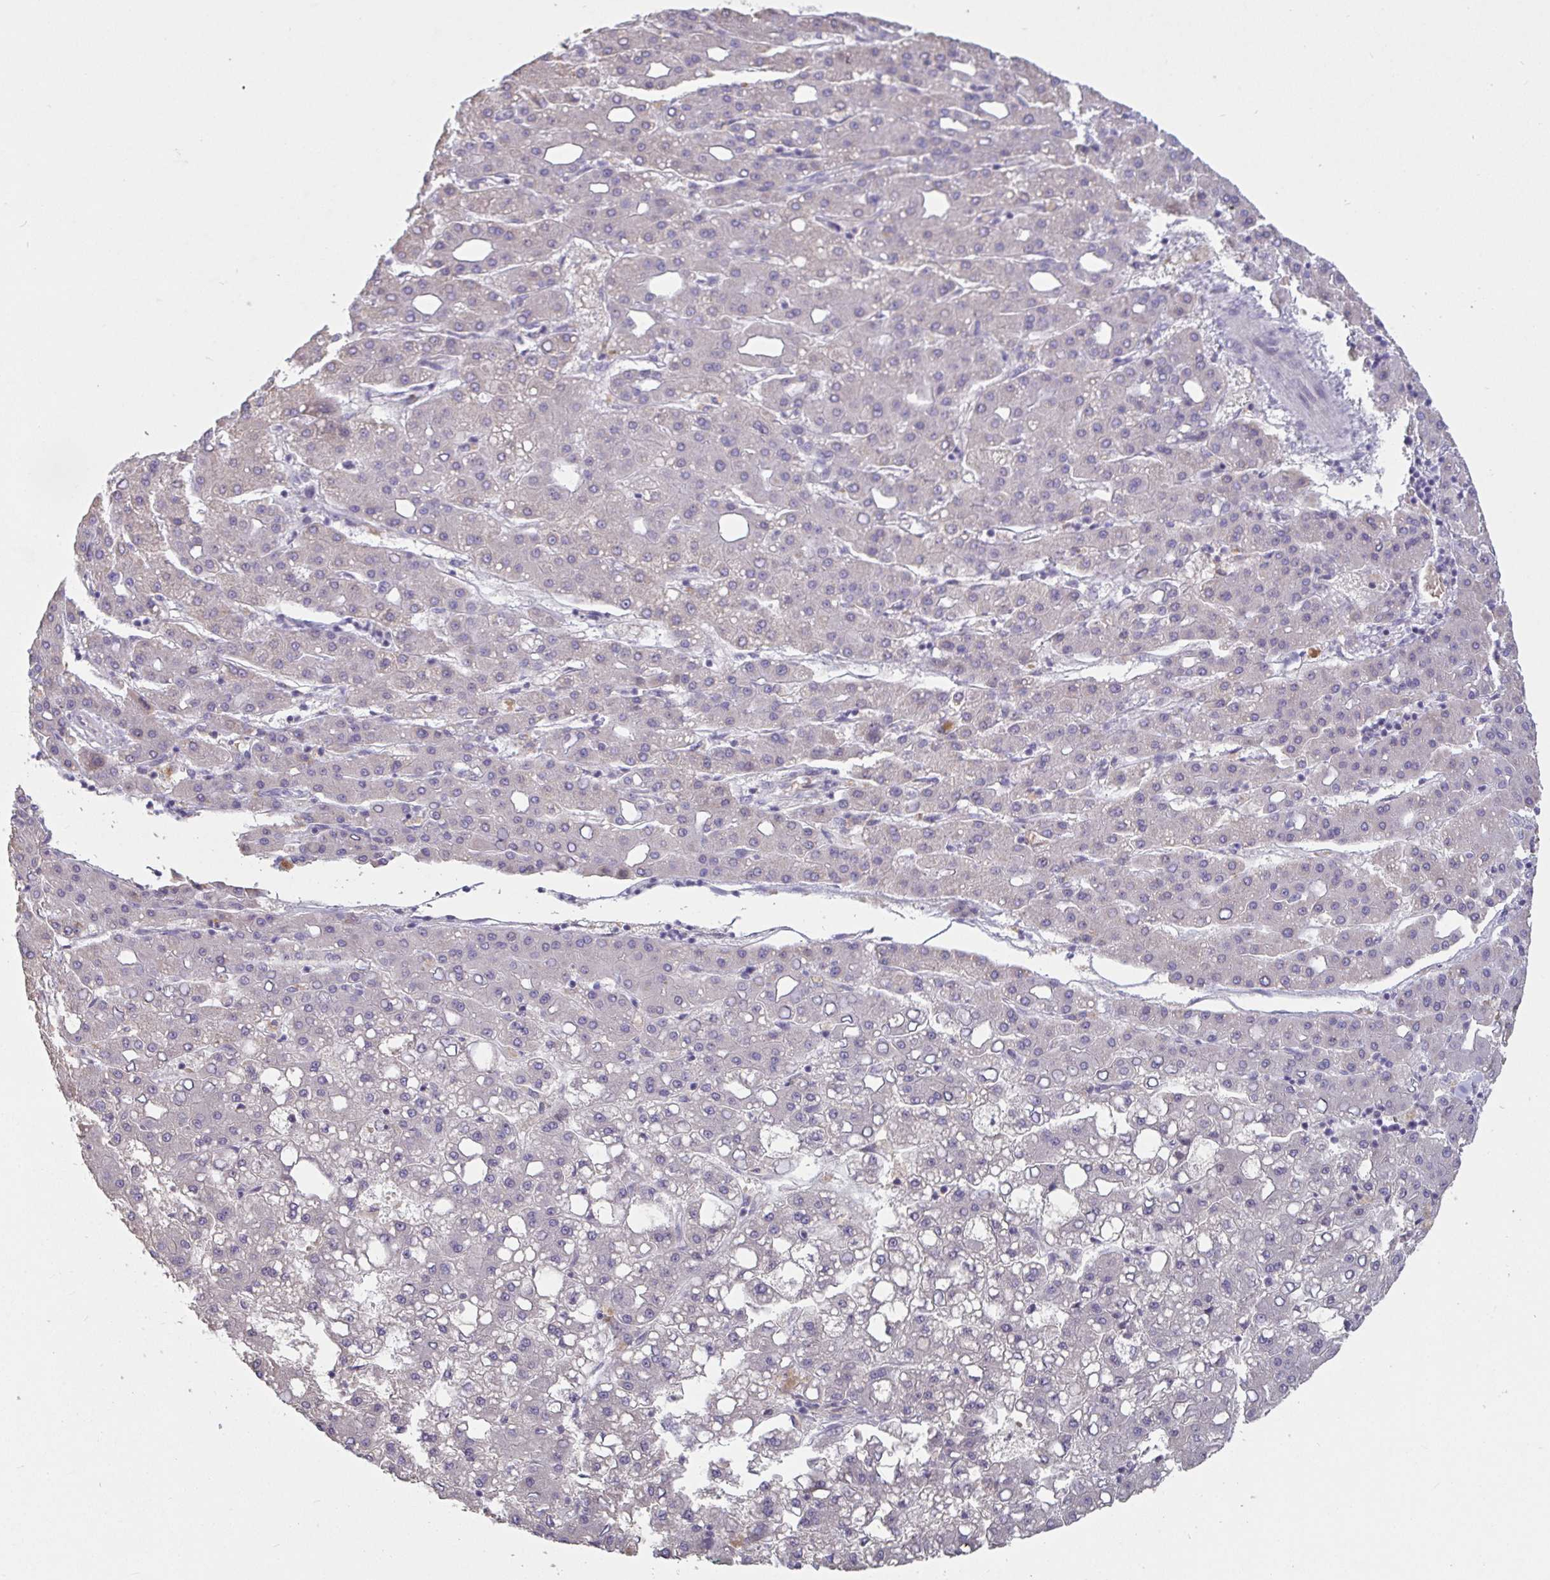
{"staining": {"intensity": "negative", "quantity": "none", "location": "none"}, "tissue": "liver cancer", "cell_type": "Tumor cells", "image_type": "cancer", "snomed": [{"axis": "morphology", "description": "Carcinoma, Hepatocellular, NOS"}, {"axis": "topography", "description": "Liver"}], "caption": "A micrograph of human liver cancer is negative for staining in tumor cells.", "gene": "MYC", "patient": {"sex": "male", "age": 65}}